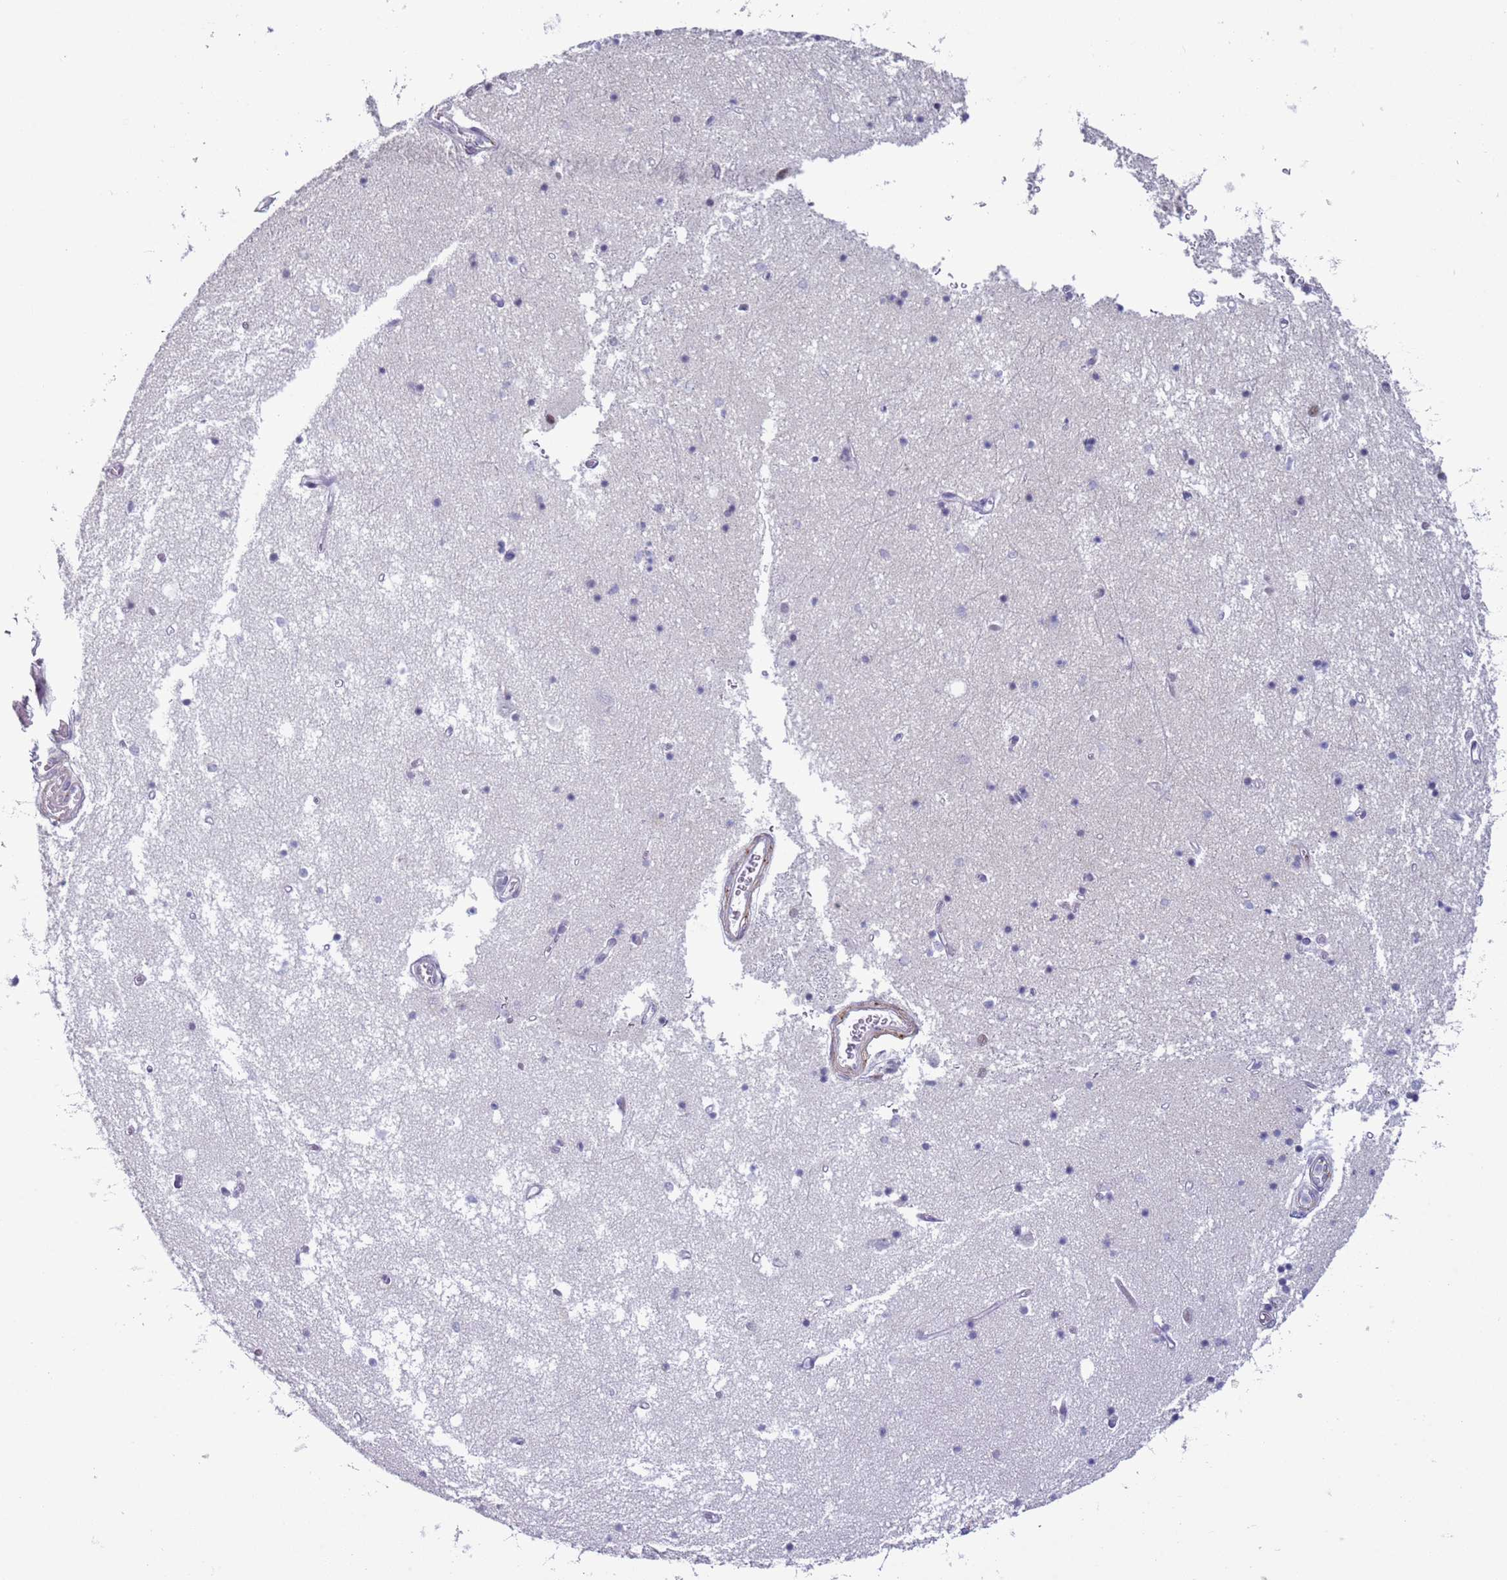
{"staining": {"intensity": "negative", "quantity": "none", "location": "none"}, "tissue": "hippocampus", "cell_type": "Glial cells", "image_type": "normal", "snomed": [{"axis": "morphology", "description": "Normal tissue, NOS"}, {"axis": "topography", "description": "Hippocampus"}], "caption": "The photomicrograph displays no significant positivity in glial cells of hippocampus.", "gene": "NPAP1", "patient": {"sex": "male", "age": 70}}